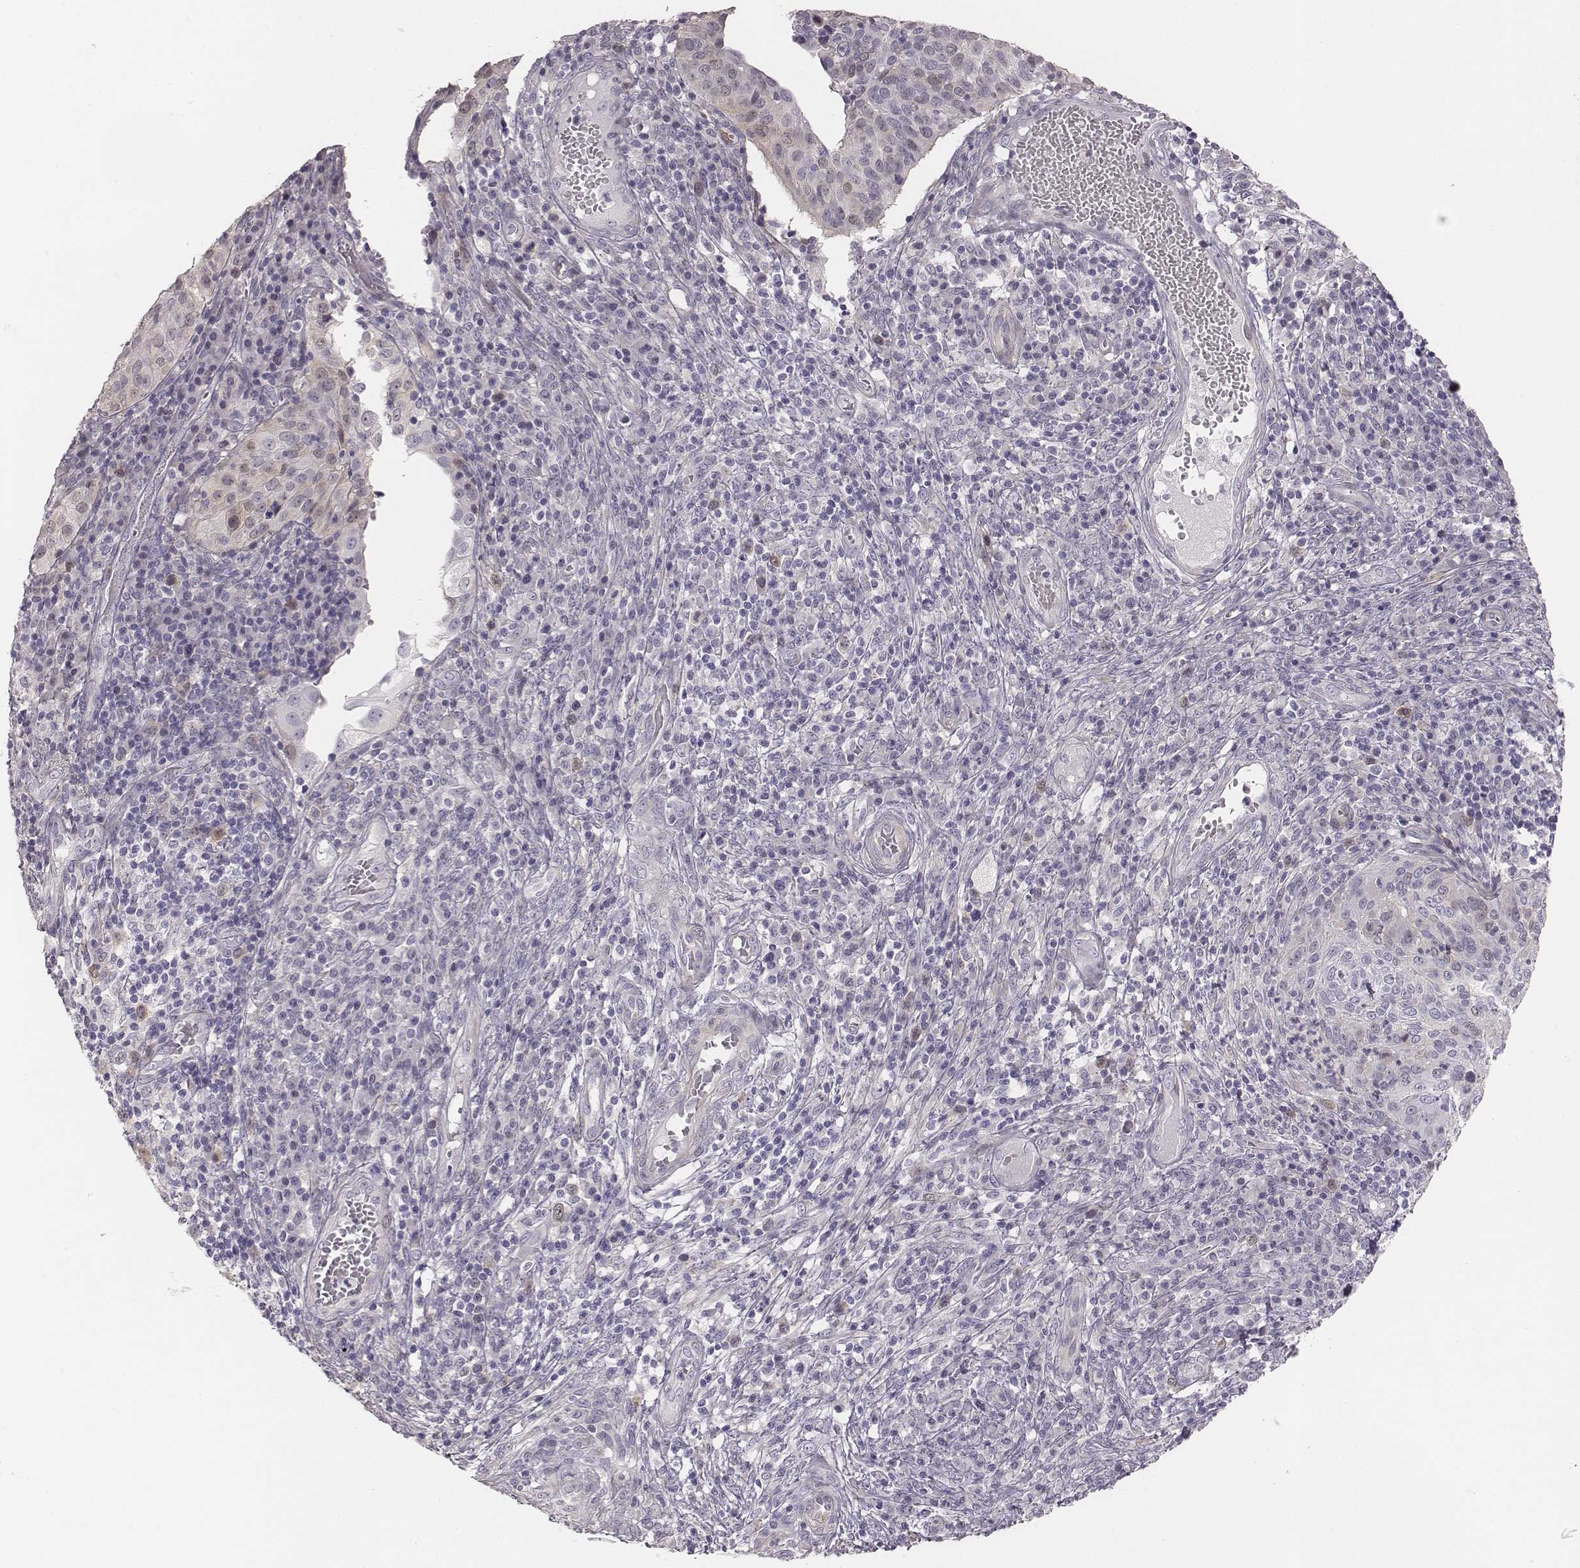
{"staining": {"intensity": "negative", "quantity": "none", "location": "none"}, "tissue": "cervical cancer", "cell_type": "Tumor cells", "image_type": "cancer", "snomed": [{"axis": "morphology", "description": "Squamous cell carcinoma, NOS"}, {"axis": "topography", "description": "Cervix"}], "caption": "Immunohistochemistry (IHC) photomicrograph of neoplastic tissue: cervical cancer stained with DAB (3,3'-diaminobenzidine) demonstrates no significant protein staining in tumor cells.", "gene": "PBK", "patient": {"sex": "female", "age": 39}}